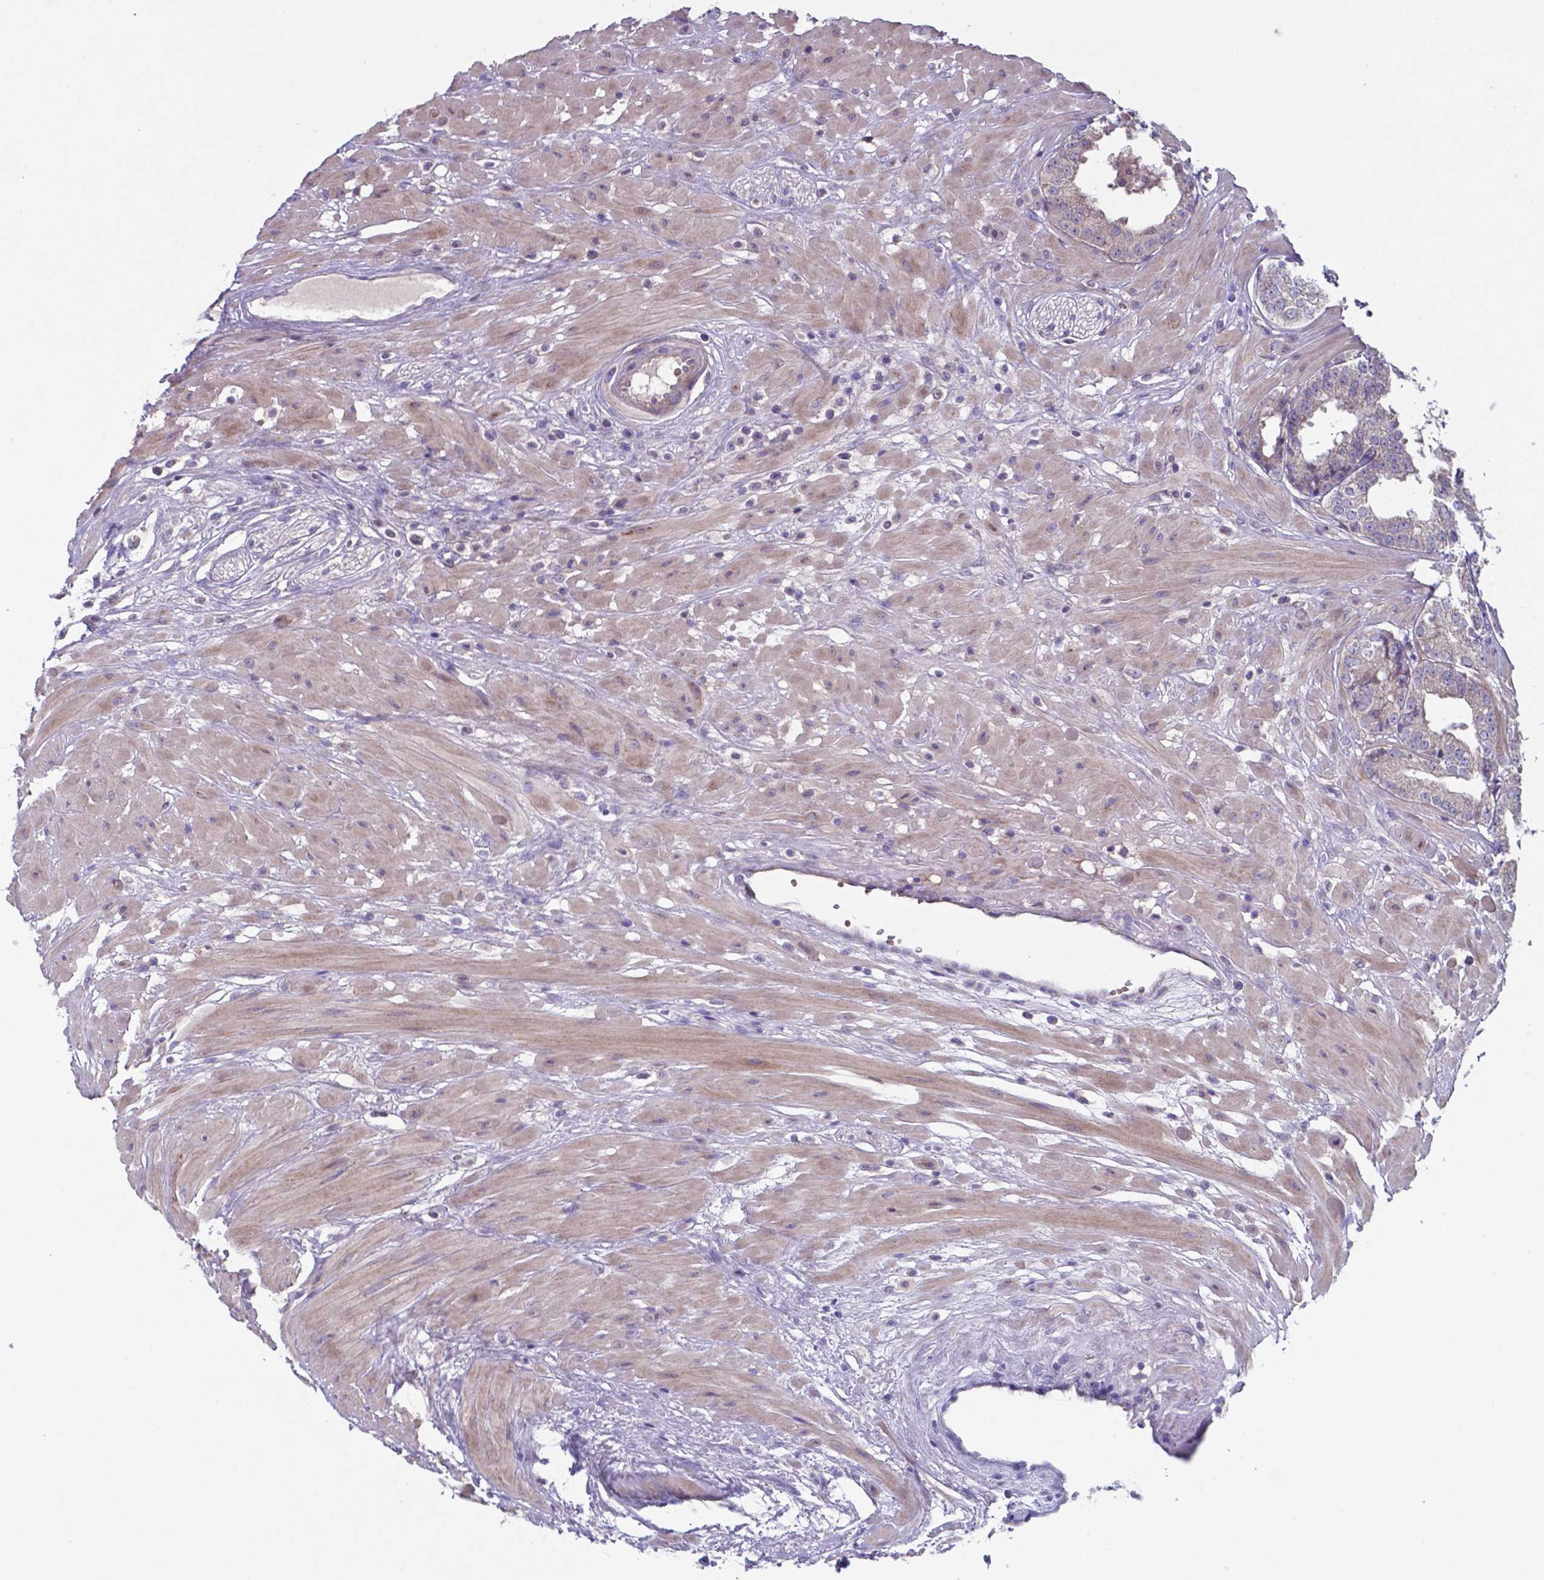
{"staining": {"intensity": "negative", "quantity": "none", "location": "none"}, "tissue": "prostate cancer", "cell_type": "Tumor cells", "image_type": "cancer", "snomed": [{"axis": "morphology", "description": "Adenocarcinoma, Low grade"}, {"axis": "topography", "description": "Prostate"}], "caption": "There is no significant positivity in tumor cells of low-grade adenocarcinoma (prostate).", "gene": "TYRO3", "patient": {"sex": "male", "age": 60}}